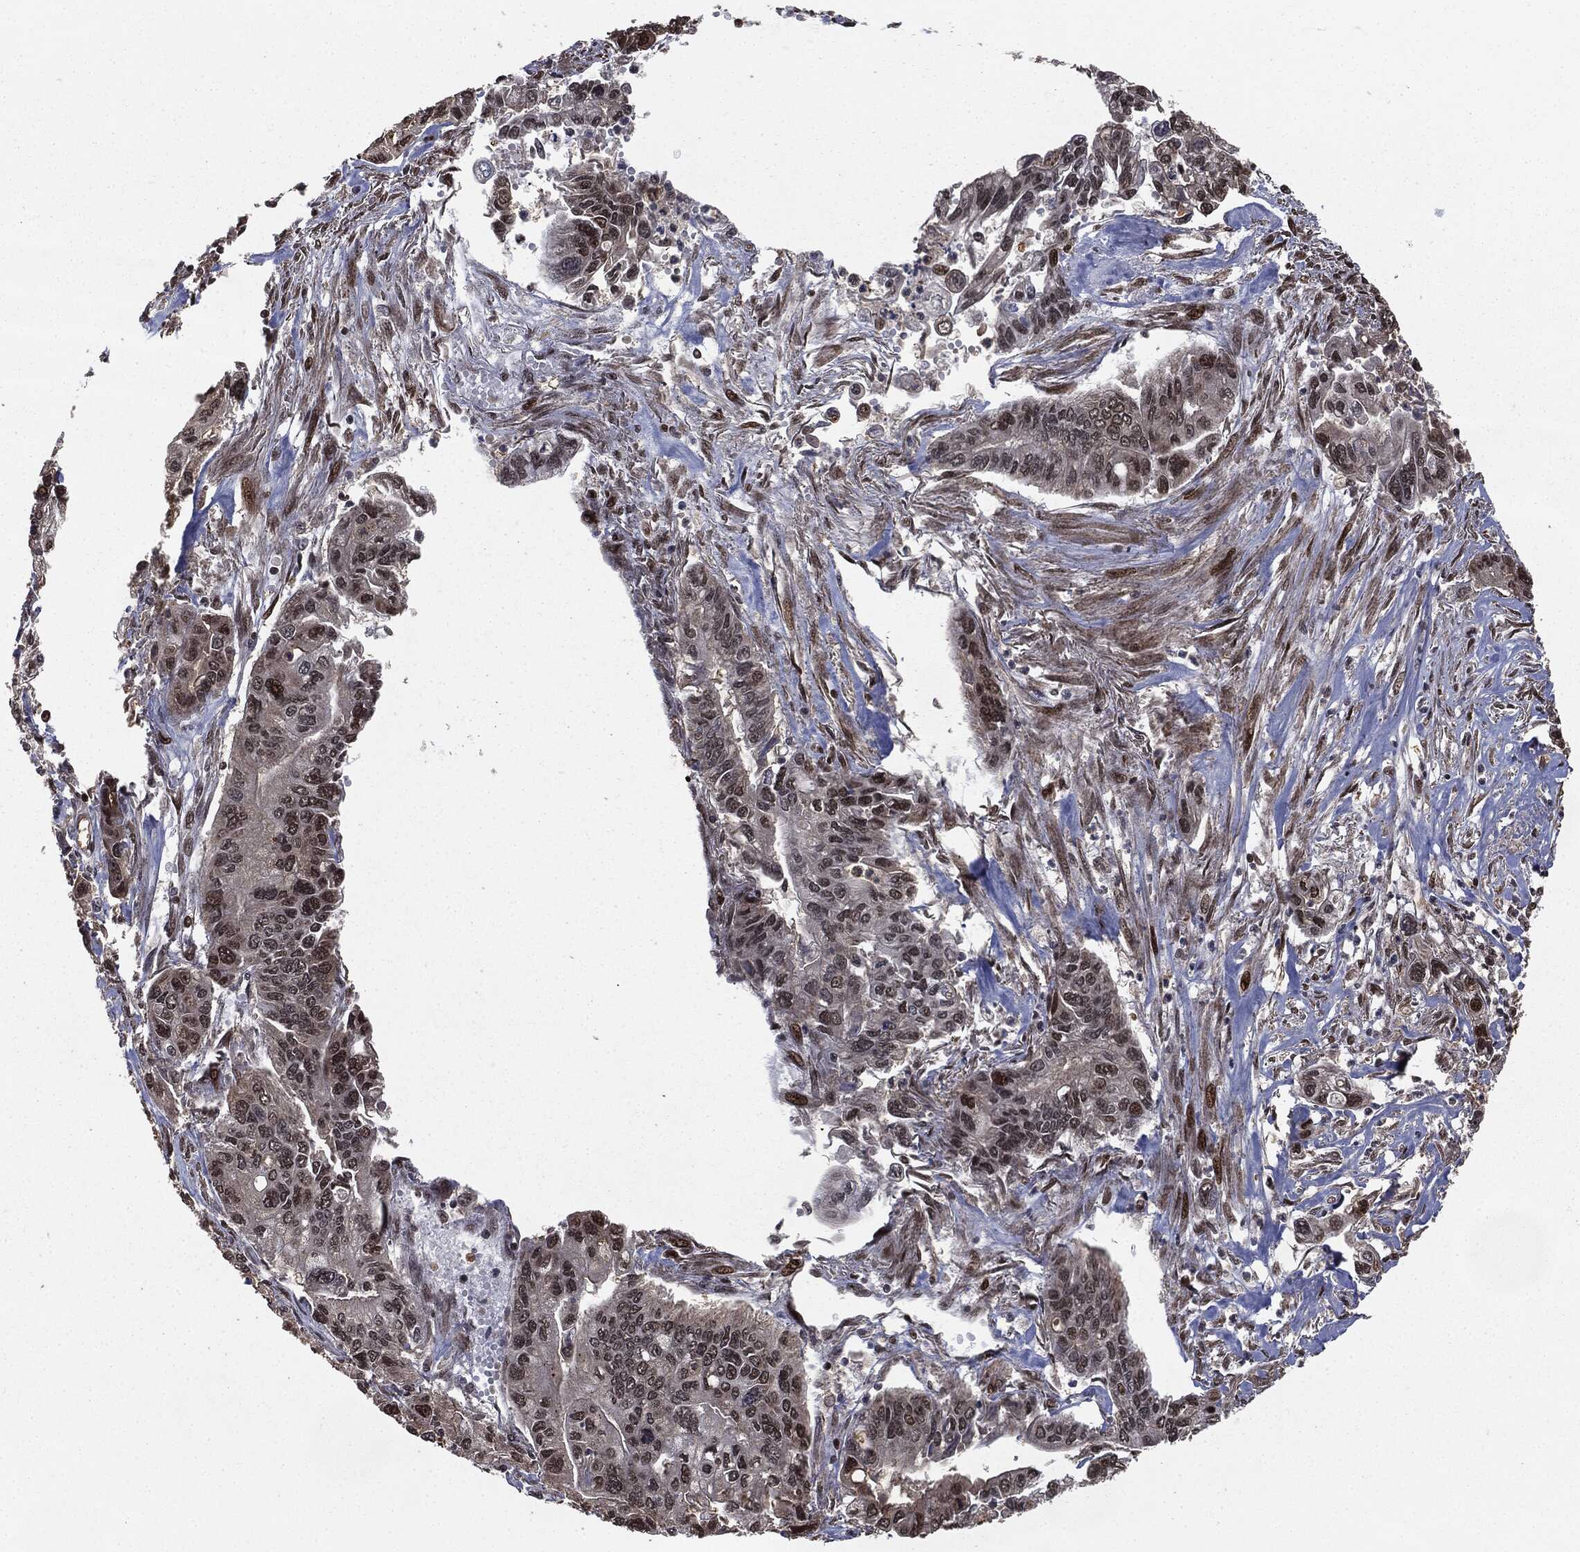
{"staining": {"intensity": "strong", "quantity": "25%-75%", "location": "nuclear"}, "tissue": "pancreatic cancer", "cell_type": "Tumor cells", "image_type": "cancer", "snomed": [{"axis": "morphology", "description": "Adenocarcinoma, NOS"}, {"axis": "topography", "description": "Pancreas"}], "caption": "Immunohistochemistry (IHC) histopathology image of neoplastic tissue: human pancreatic adenocarcinoma stained using IHC displays high levels of strong protein expression localized specifically in the nuclear of tumor cells, appearing as a nuclear brown color.", "gene": "DVL2", "patient": {"sex": "male", "age": 62}}